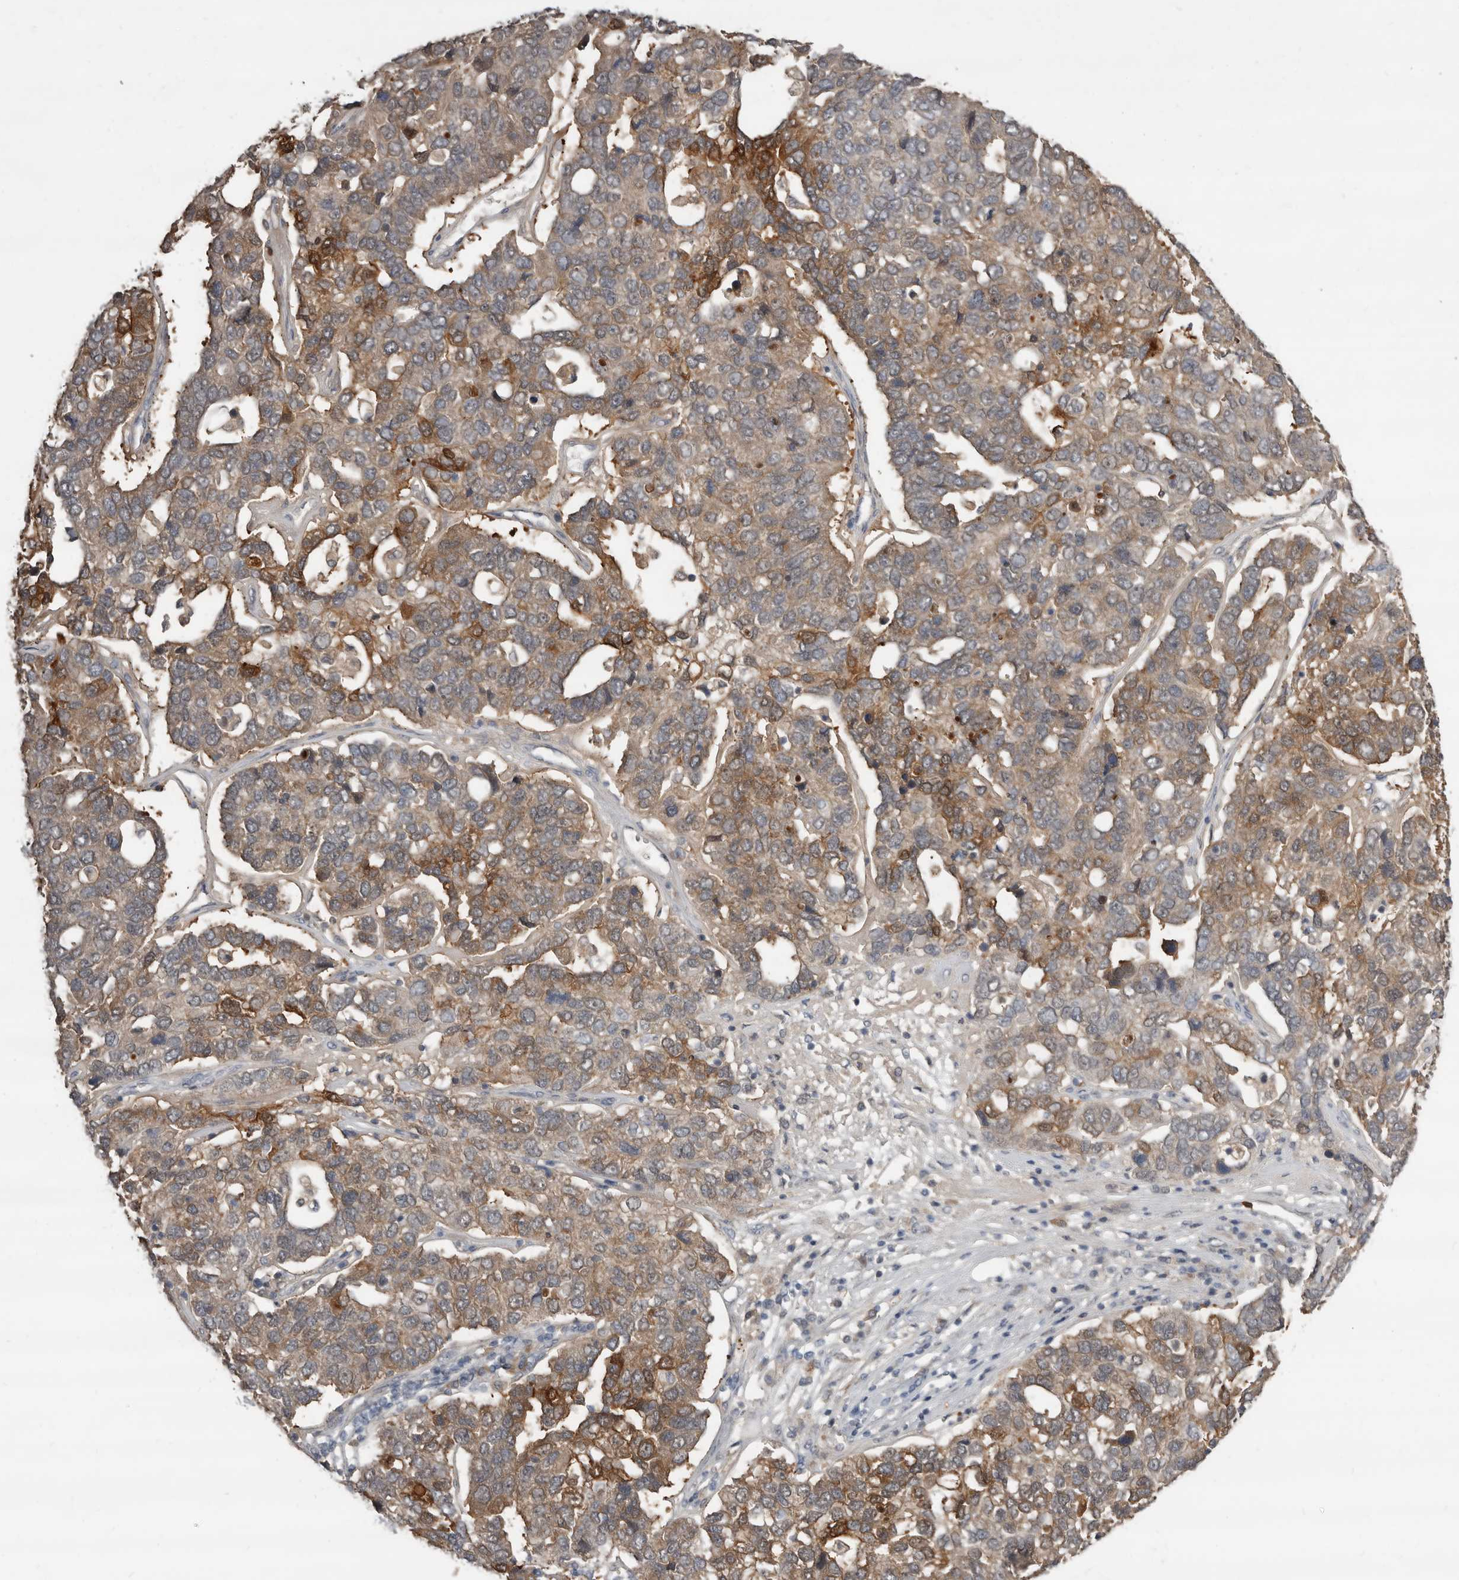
{"staining": {"intensity": "moderate", "quantity": ">75%", "location": "cytoplasmic/membranous"}, "tissue": "pancreatic cancer", "cell_type": "Tumor cells", "image_type": "cancer", "snomed": [{"axis": "morphology", "description": "Adenocarcinoma, NOS"}, {"axis": "topography", "description": "Pancreas"}], "caption": "IHC image of pancreatic cancer (adenocarcinoma) stained for a protein (brown), which displays medium levels of moderate cytoplasmic/membranous positivity in about >75% of tumor cells.", "gene": "RBKS", "patient": {"sex": "female", "age": 61}}